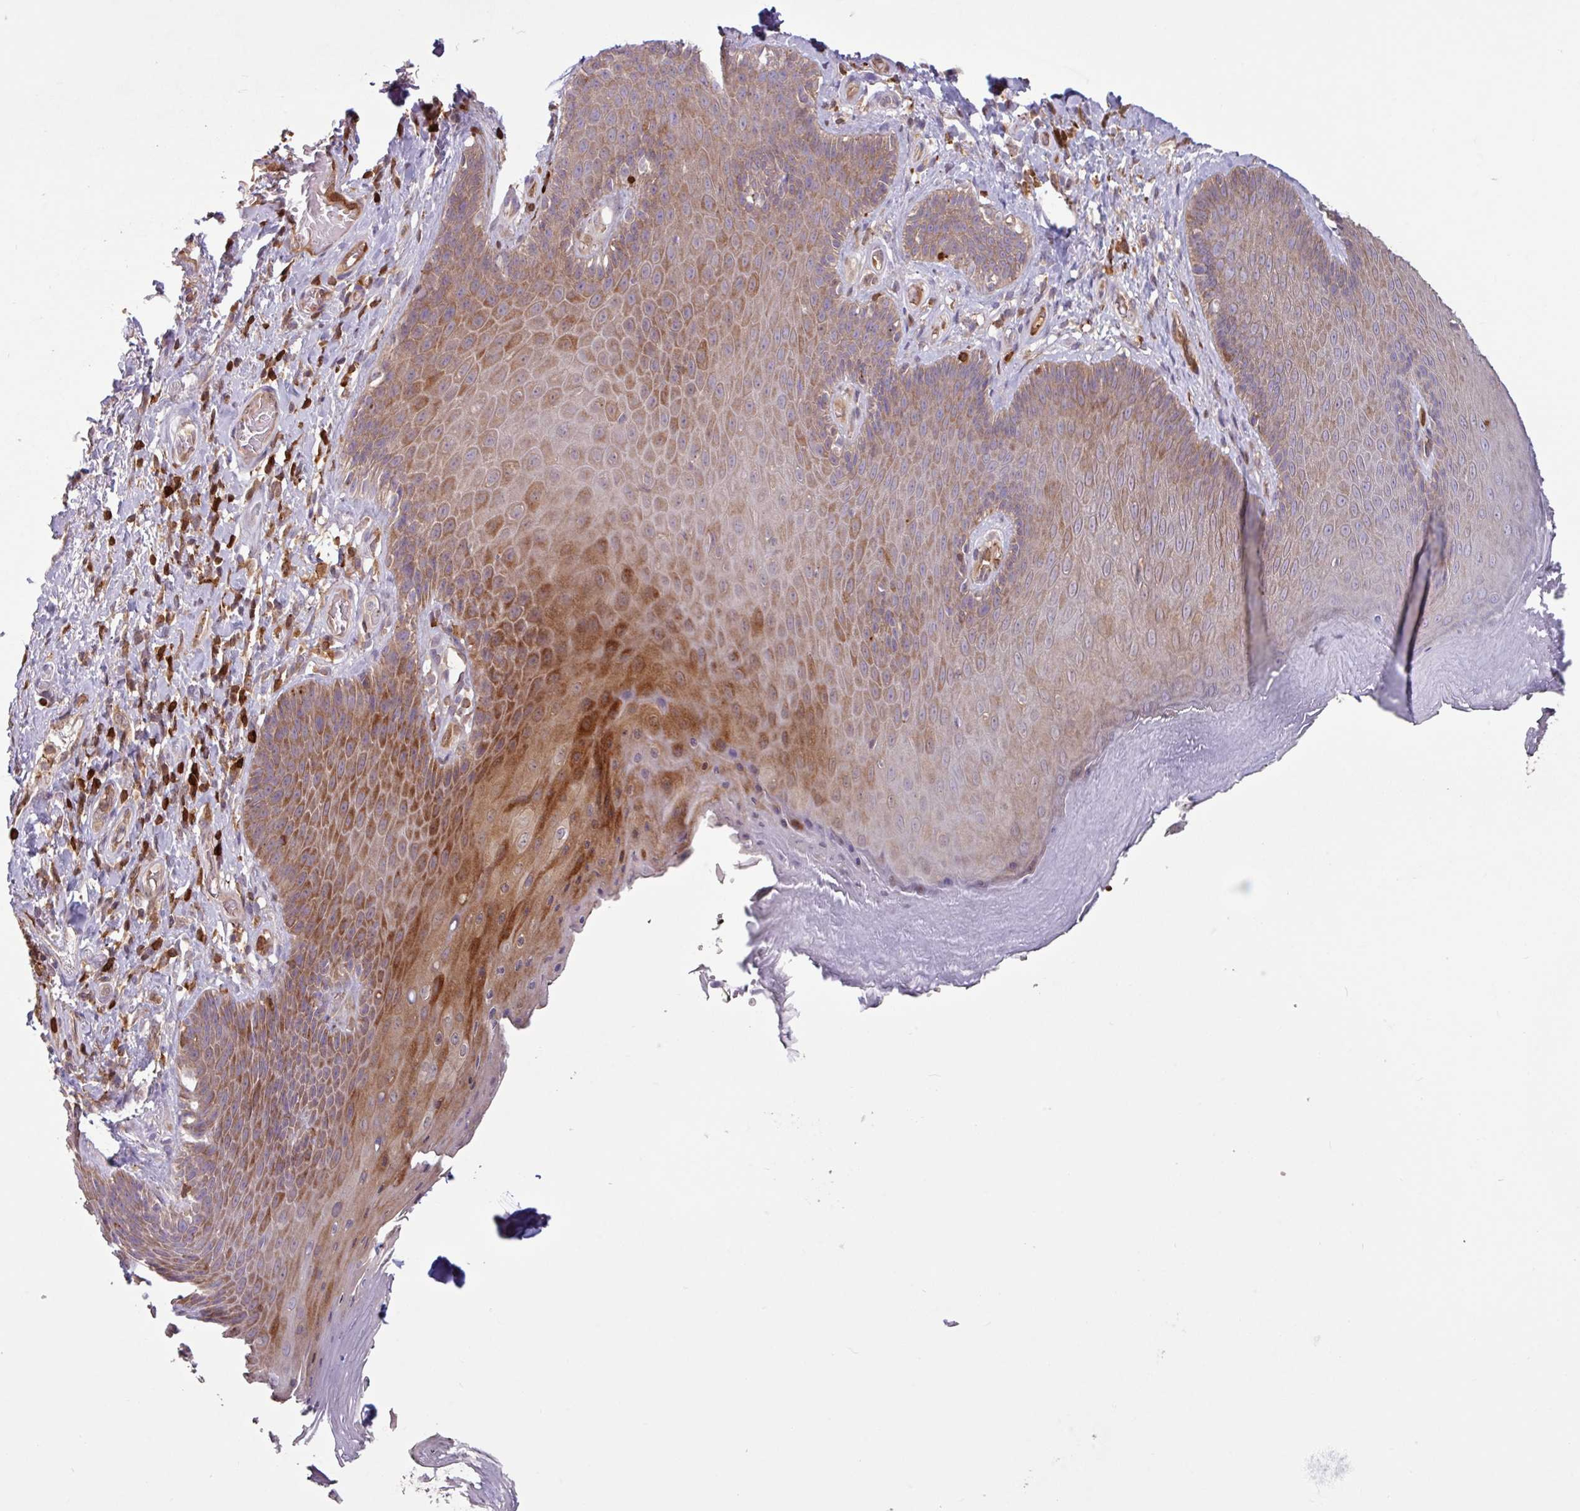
{"staining": {"intensity": "moderate", "quantity": ">75%", "location": "cytoplasmic/membranous"}, "tissue": "skin", "cell_type": "Epidermal cells", "image_type": "normal", "snomed": [{"axis": "morphology", "description": "Normal tissue, NOS"}, {"axis": "topography", "description": "Anal"}, {"axis": "topography", "description": "Peripheral nerve tissue"}], "caption": "Skin stained for a protein (brown) exhibits moderate cytoplasmic/membranous positive staining in approximately >75% of epidermal cells.", "gene": "SEC61G", "patient": {"sex": "male", "age": 53}}